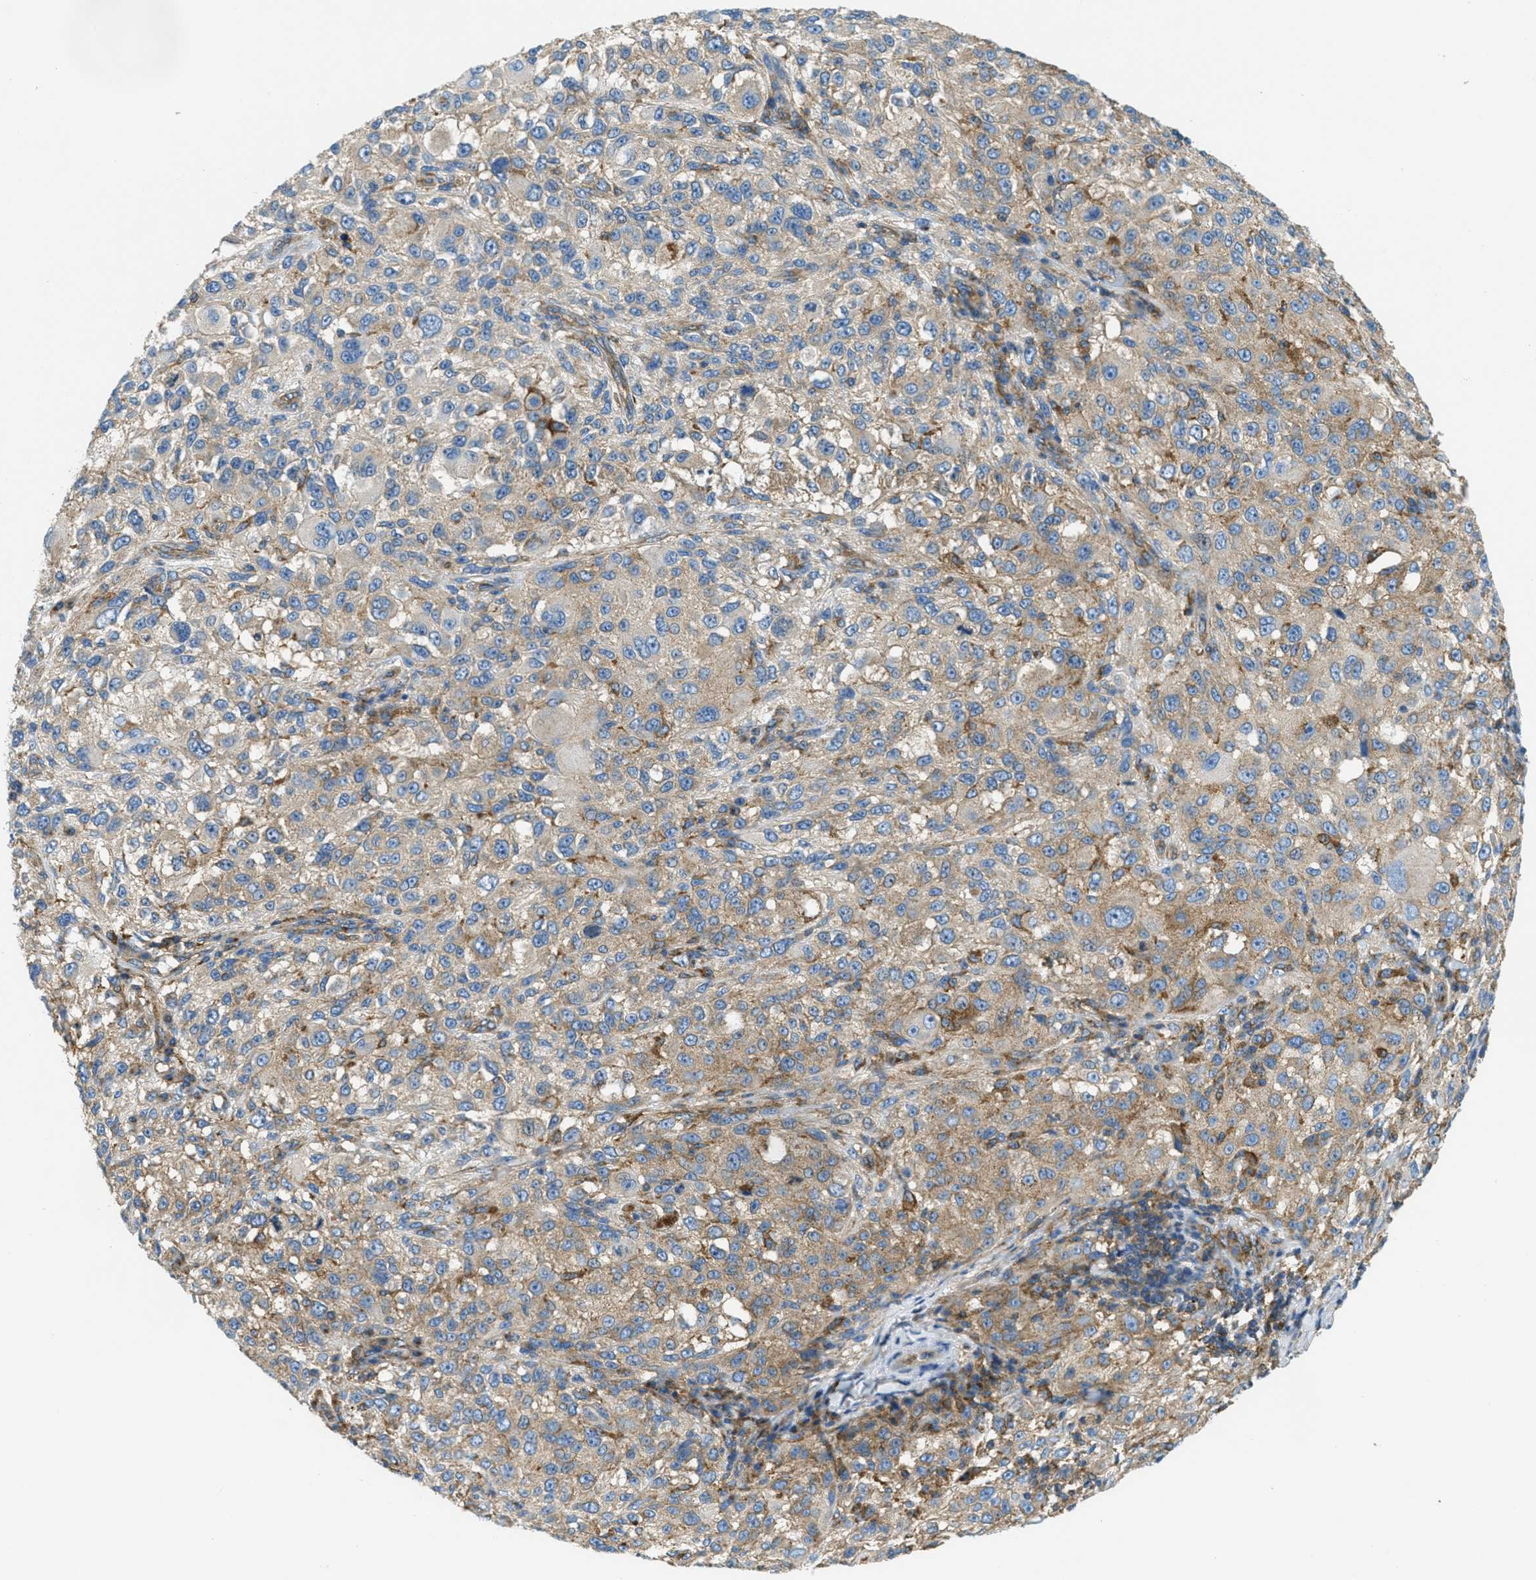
{"staining": {"intensity": "moderate", "quantity": ">75%", "location": "cytoplasmic/membranous"}, "tissue": "melanoma", "cell_type": "Tumor cells", "image_type": "cancer", "snomed": [{"axis": "morphology", "description": "Necrosis, NOS"}, {"axis": "morphology", "description": "Malignant melanoma, NOS"}, {"axis": "topography", "description": "Skin"}], "caption": "Protein expression analysis of malignant melanoma displays moderate cytoplasmic/membranous positivity in about >75% of tumor cells.", "gene": "AP2B1", "patient": {"sex": "female", "age": 87}}